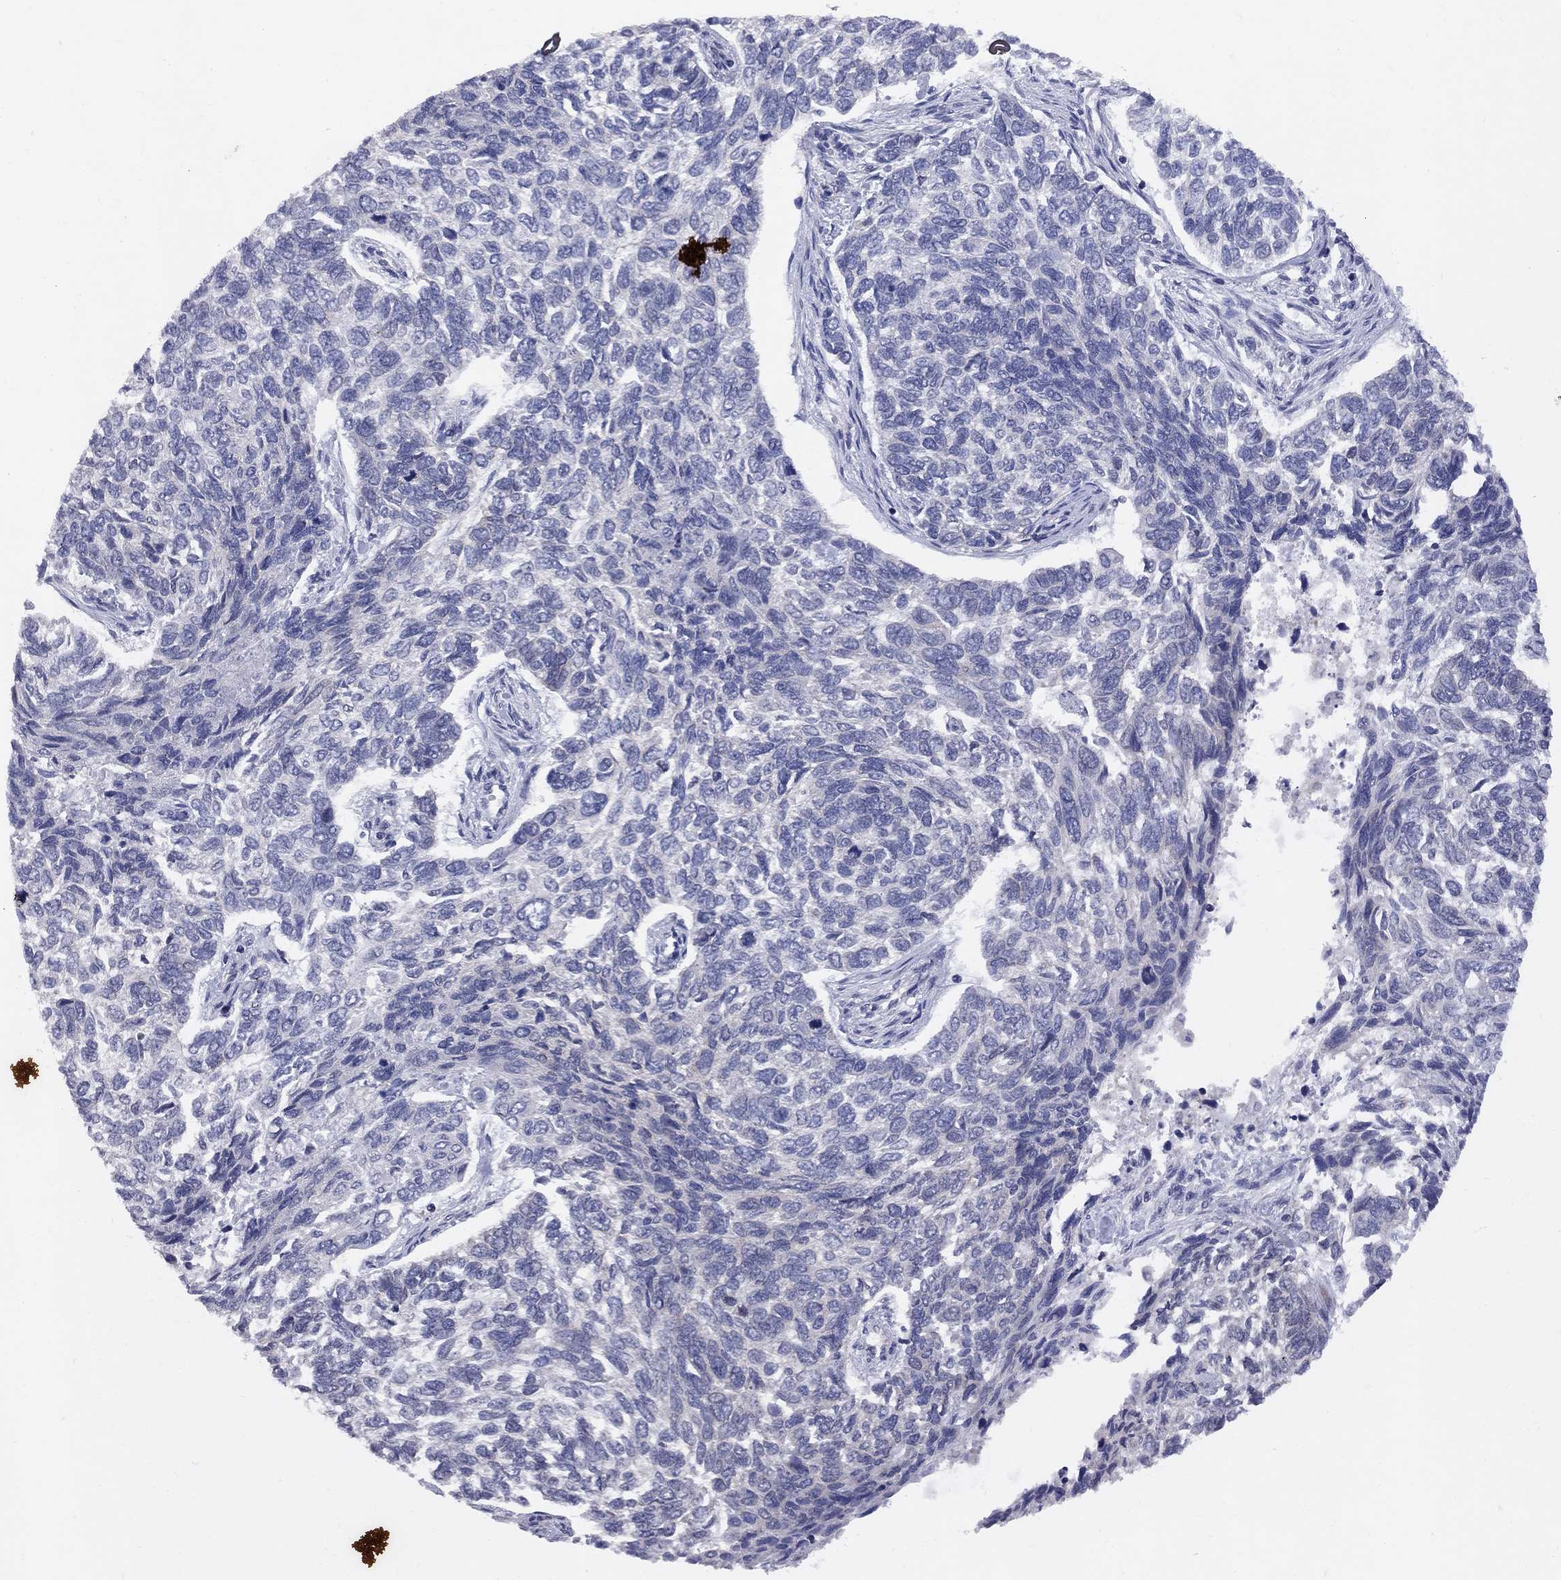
{"staining": {"intensity": "negative", "quantity": "none", "location": "none"}, "tissue": "skin cancer", "cell_type": "Tumor cells", "image_type": "cancer", "snomed": [{"axis": "morphology", "description": "Basal cell carcinoma"}, {"axis": "topography", "description": "Skin"}], "caption": "This is an immunohistochemistry histopathology image of skin cancer. There is no staining in tumor cells.", "gene": "CNOT11", "patient": {"sex": "female", "age": 65}}